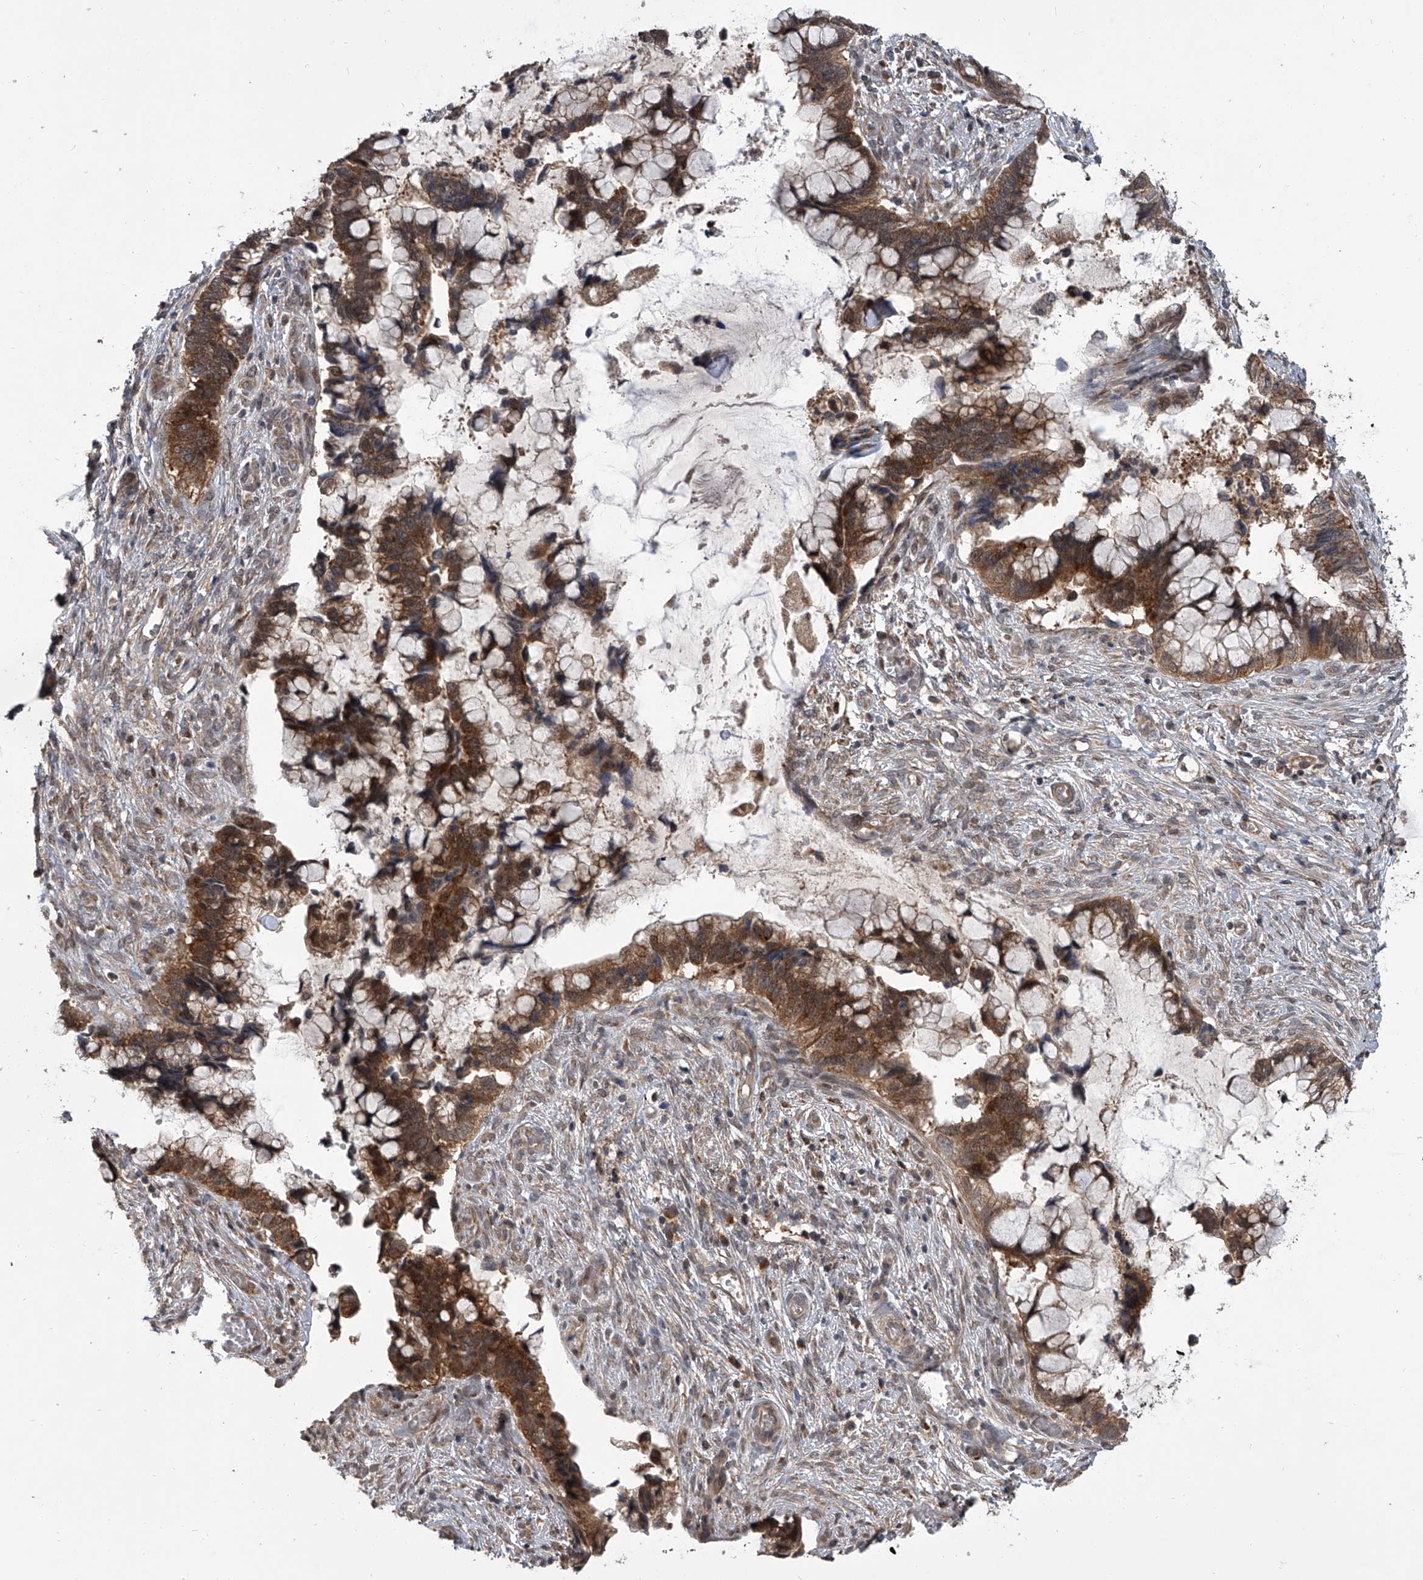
{"staining": {"intensity": "moderate", "quantity": ">75%", "location": "cytoplasmic/membranous"}, "tissue": "cervical cancer", "cell_type": "Tumor cells", "image_type": "cancer", "snomed": [{"axis": "morphology", "description": "Adenocarcinoma, NOS"}, {"axis": "topography", "description": "Cervix"}], "caption": "Adenocarcinoma (cervical) stained with immunohistochemistry demonstrates moderate cytoplasmic/membranous expression in about >75% of tumor cells.", "gene": "GEMIN8", "patient": {"sex": "female", "age": 44}}